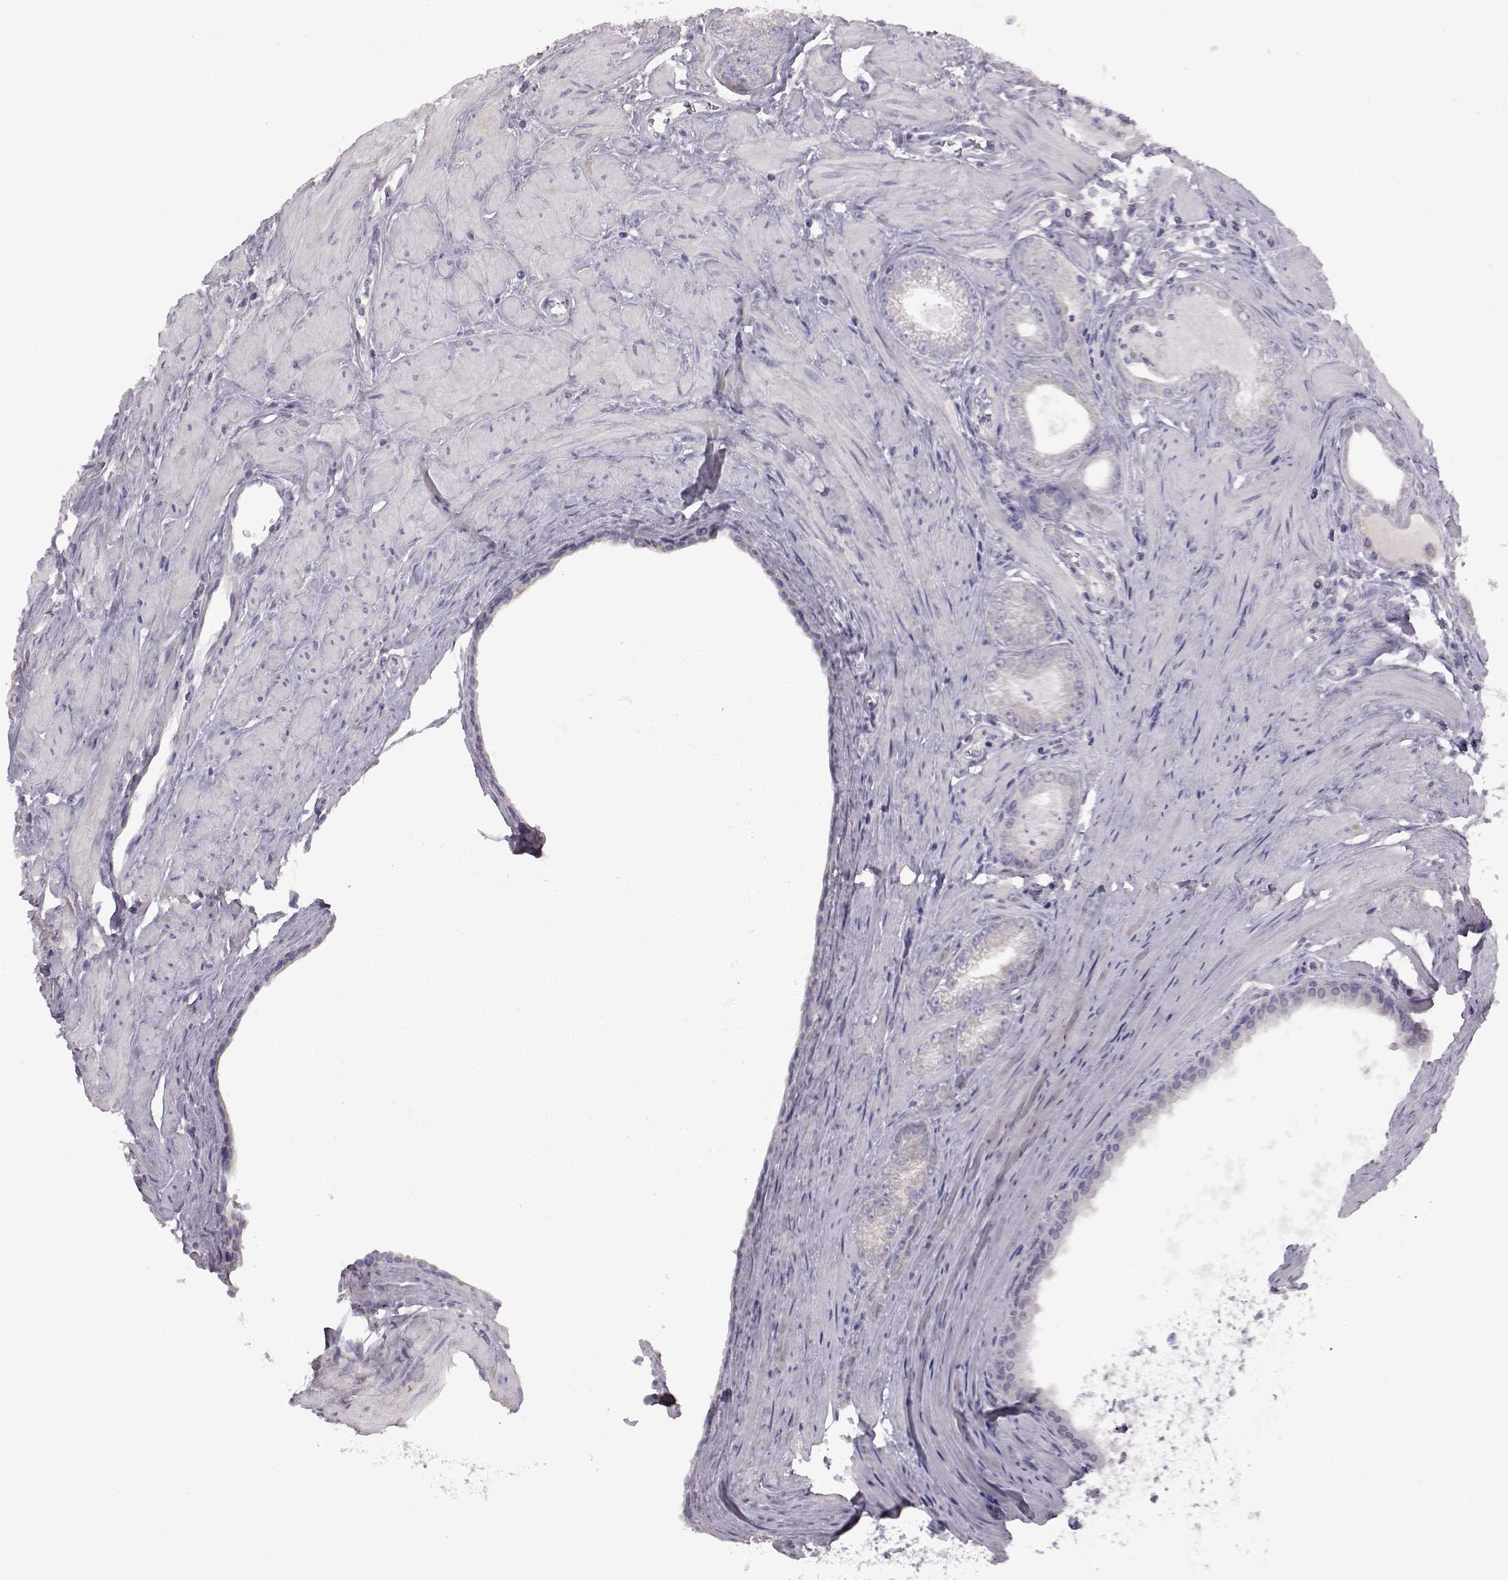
{"staining": {"intensity": "negative", "quantity": "none", "location": "none"}, "tissue": "prostate cancer", "cell_type": "Tumor cells", "image_type": "cancer", "snomed": [{"axis": "morphology", "description": "Adenocarcinoma, NOS"}, {"axis": "topography", "description": "Prostate"}], "caption": "Human prostate adenocarcinoma stained for a protein using immunohistochemistry shows no positivity in tumor cells.", "gene": "ADGRG2", "patient": {"sex": "male", "age": 71}}